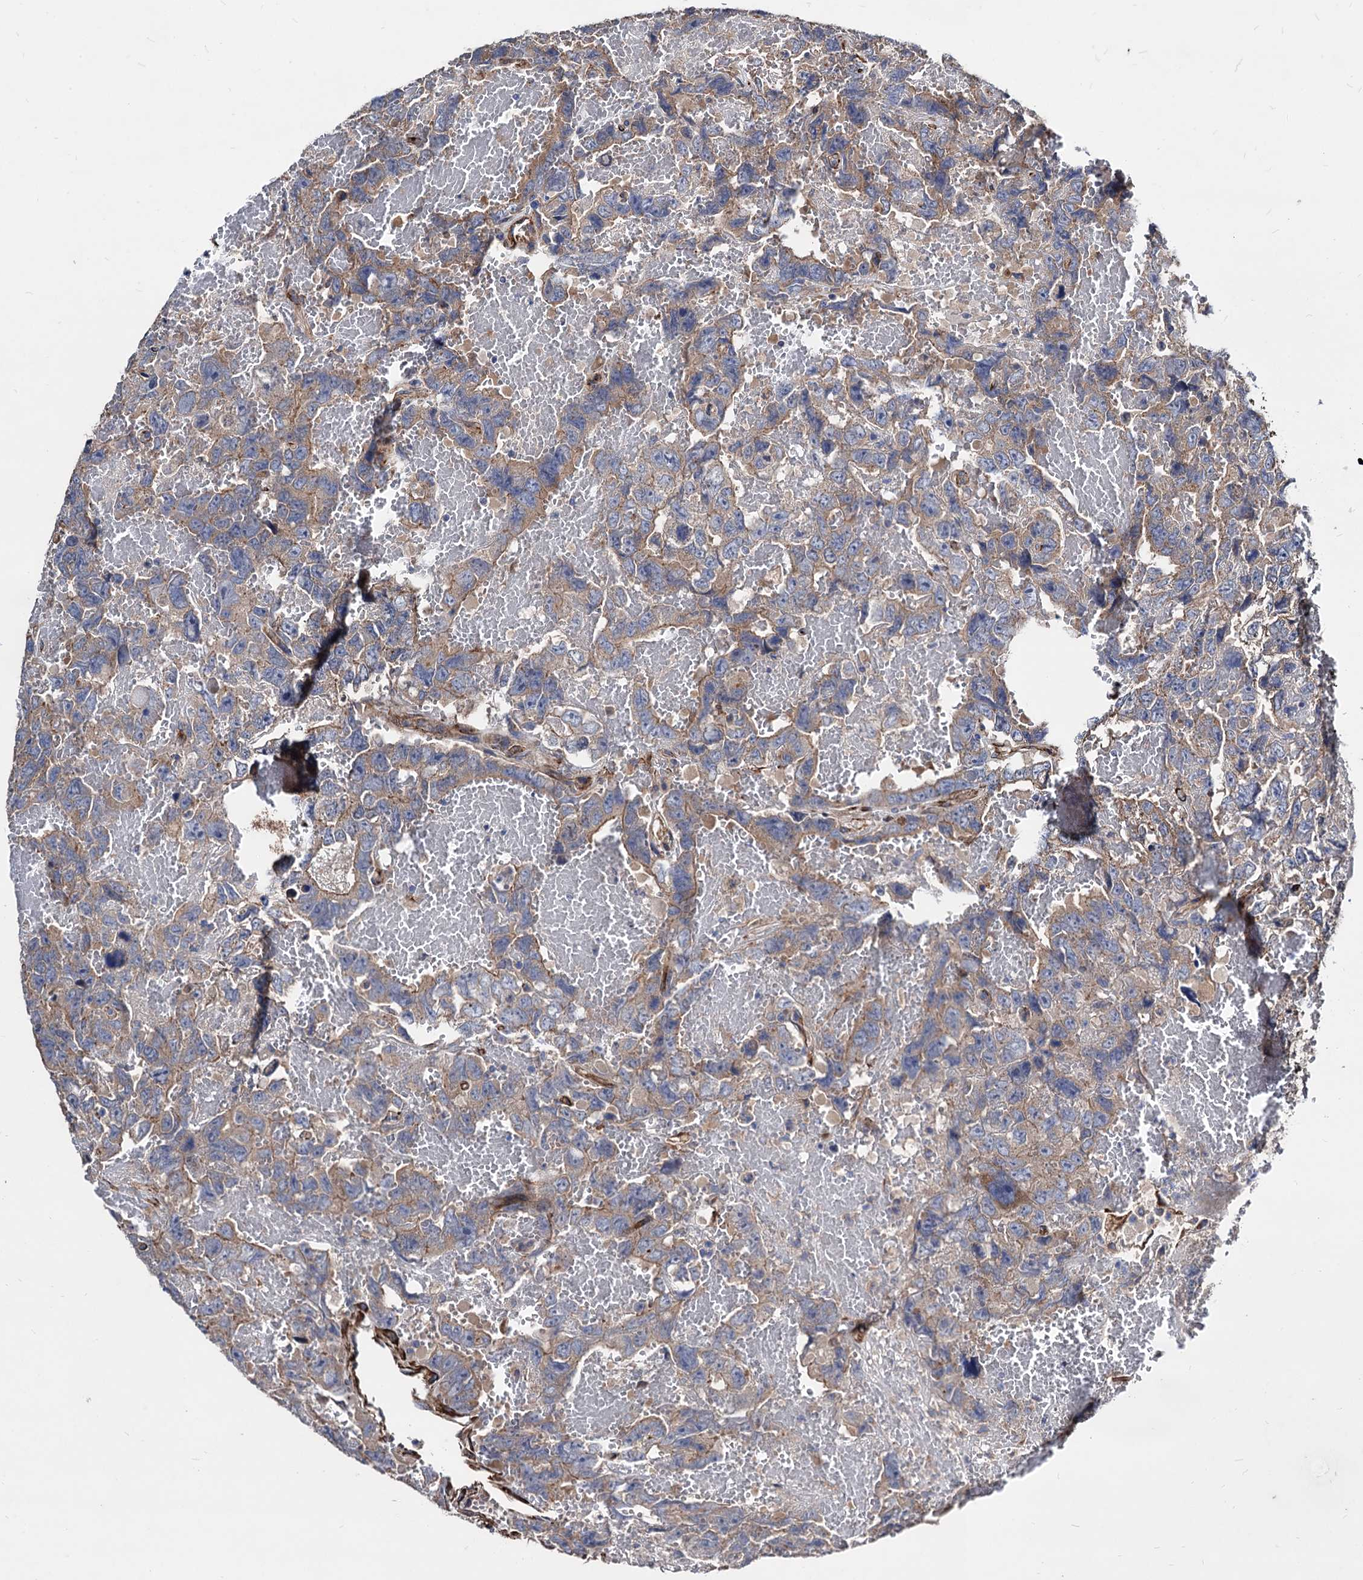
{"staining": {"intensity": "moderate", "quantity": "25%-75%", "location": "cytoplasmic/membranous"}, "tissue": "testis cancer", "cell_type": "Tumor cells", "image_type": "cancer", "snomed": [{"axis": "morphology", "description": "Carcinoma, Embryonal, NOS"}, {"axis": "topography", "description": "Testis"}], "caption": "Immunohistochemical staining of testis cancer (embryonal carcinoma) exhibits medium levels of moderate cytoplasmic/membranous protein positivity in about 25%-75% of tumor cells.", "gene": "WDR11", "patient": {"sex": "male", "age": 45}}